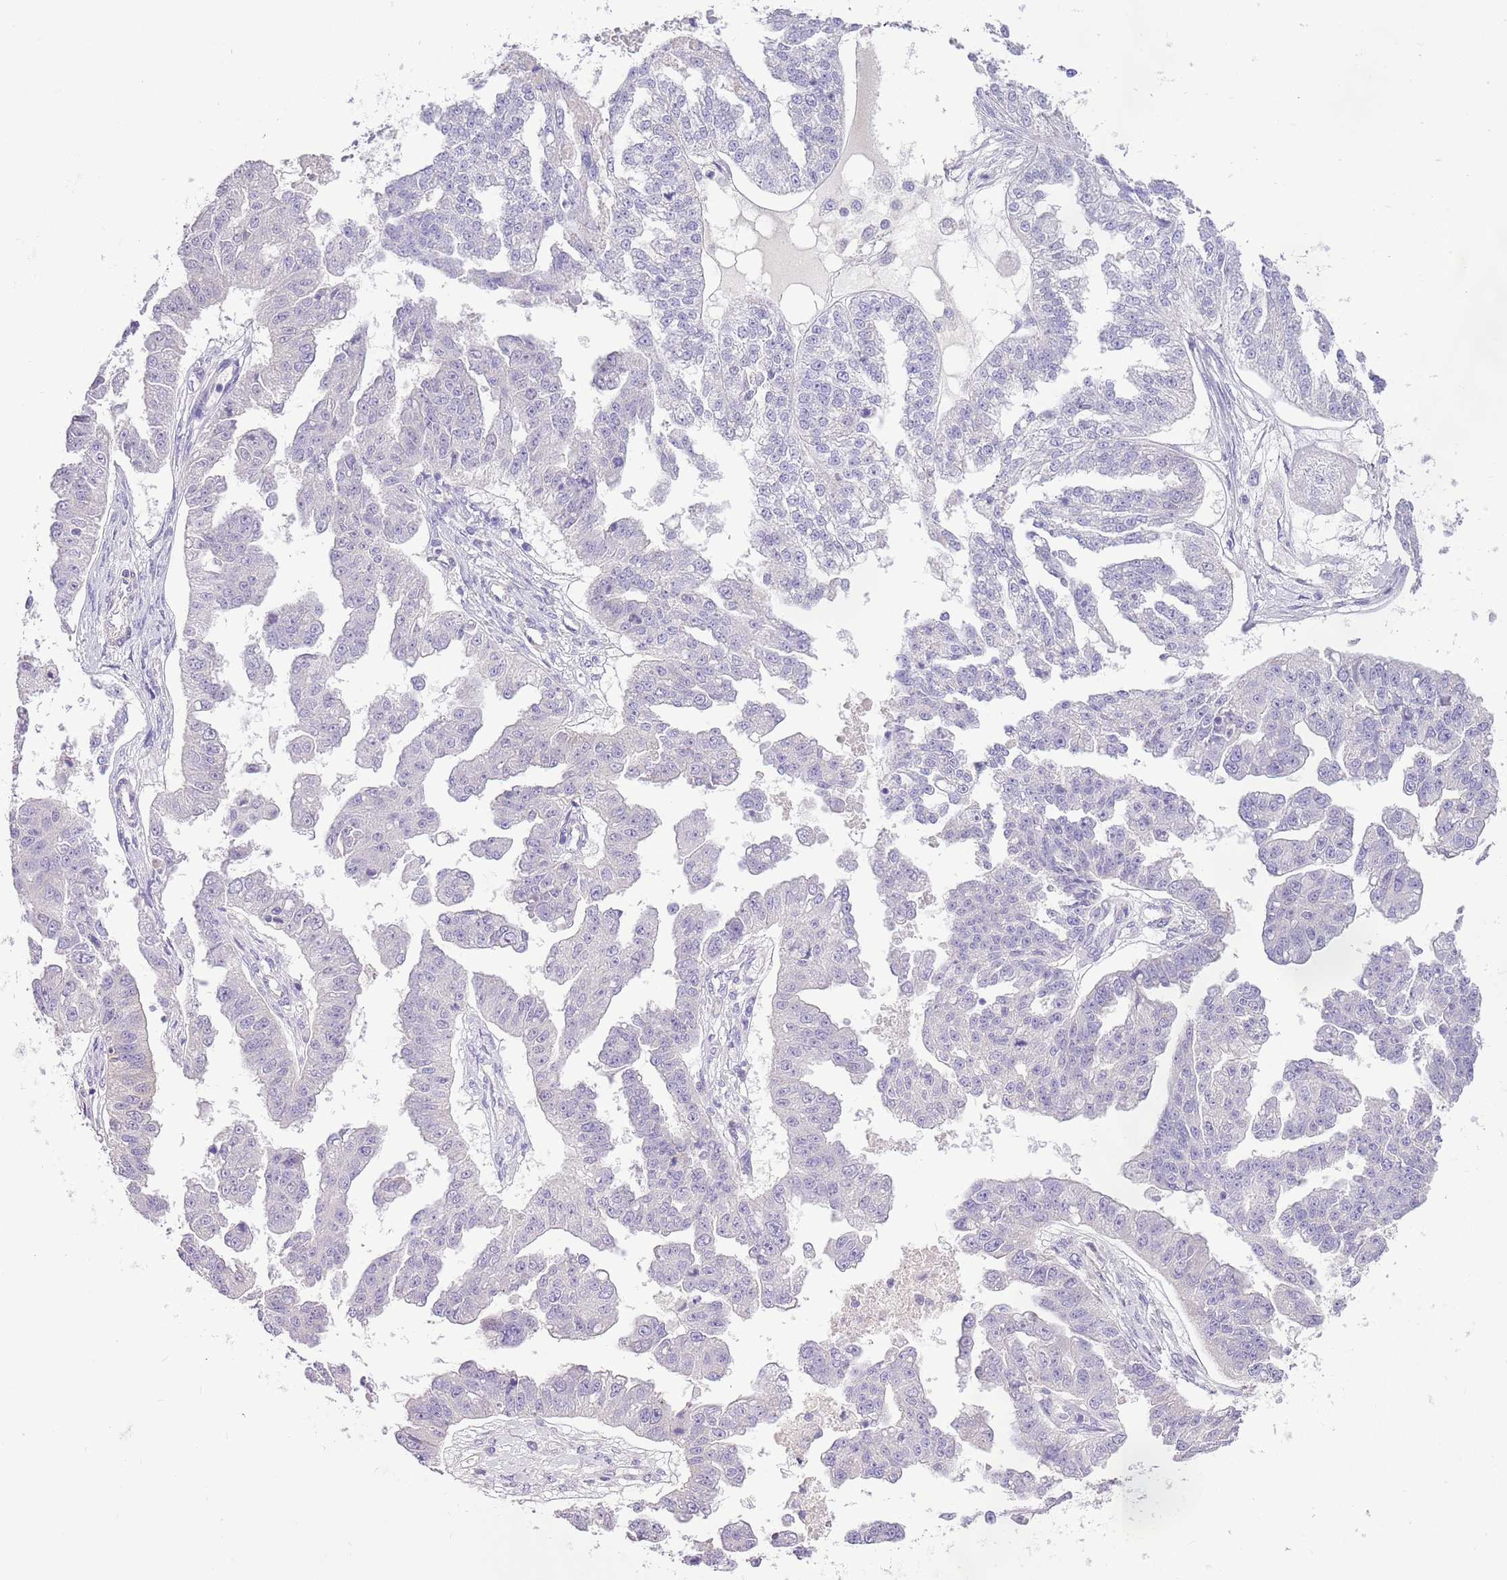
{"staining": {"intensity": "negative", "quantity": "none", "location": "none"}, "tissue": "ovarian cancer", "cell_type": "Tumor cells", "image_type": "cancer", "snomed": [{"axis": "morphology", "description": "Cystadenocarcinoma, serous, NOS"}, {"axis": "topography", "description": "Ovary"}], "caption": "Micrograph shows no significant protein expression in tumor cells of ovarian cancer (serous cystadenocarcinoma).", "gene": "RFK", "patient": {"sex": "female", "age": 58}}